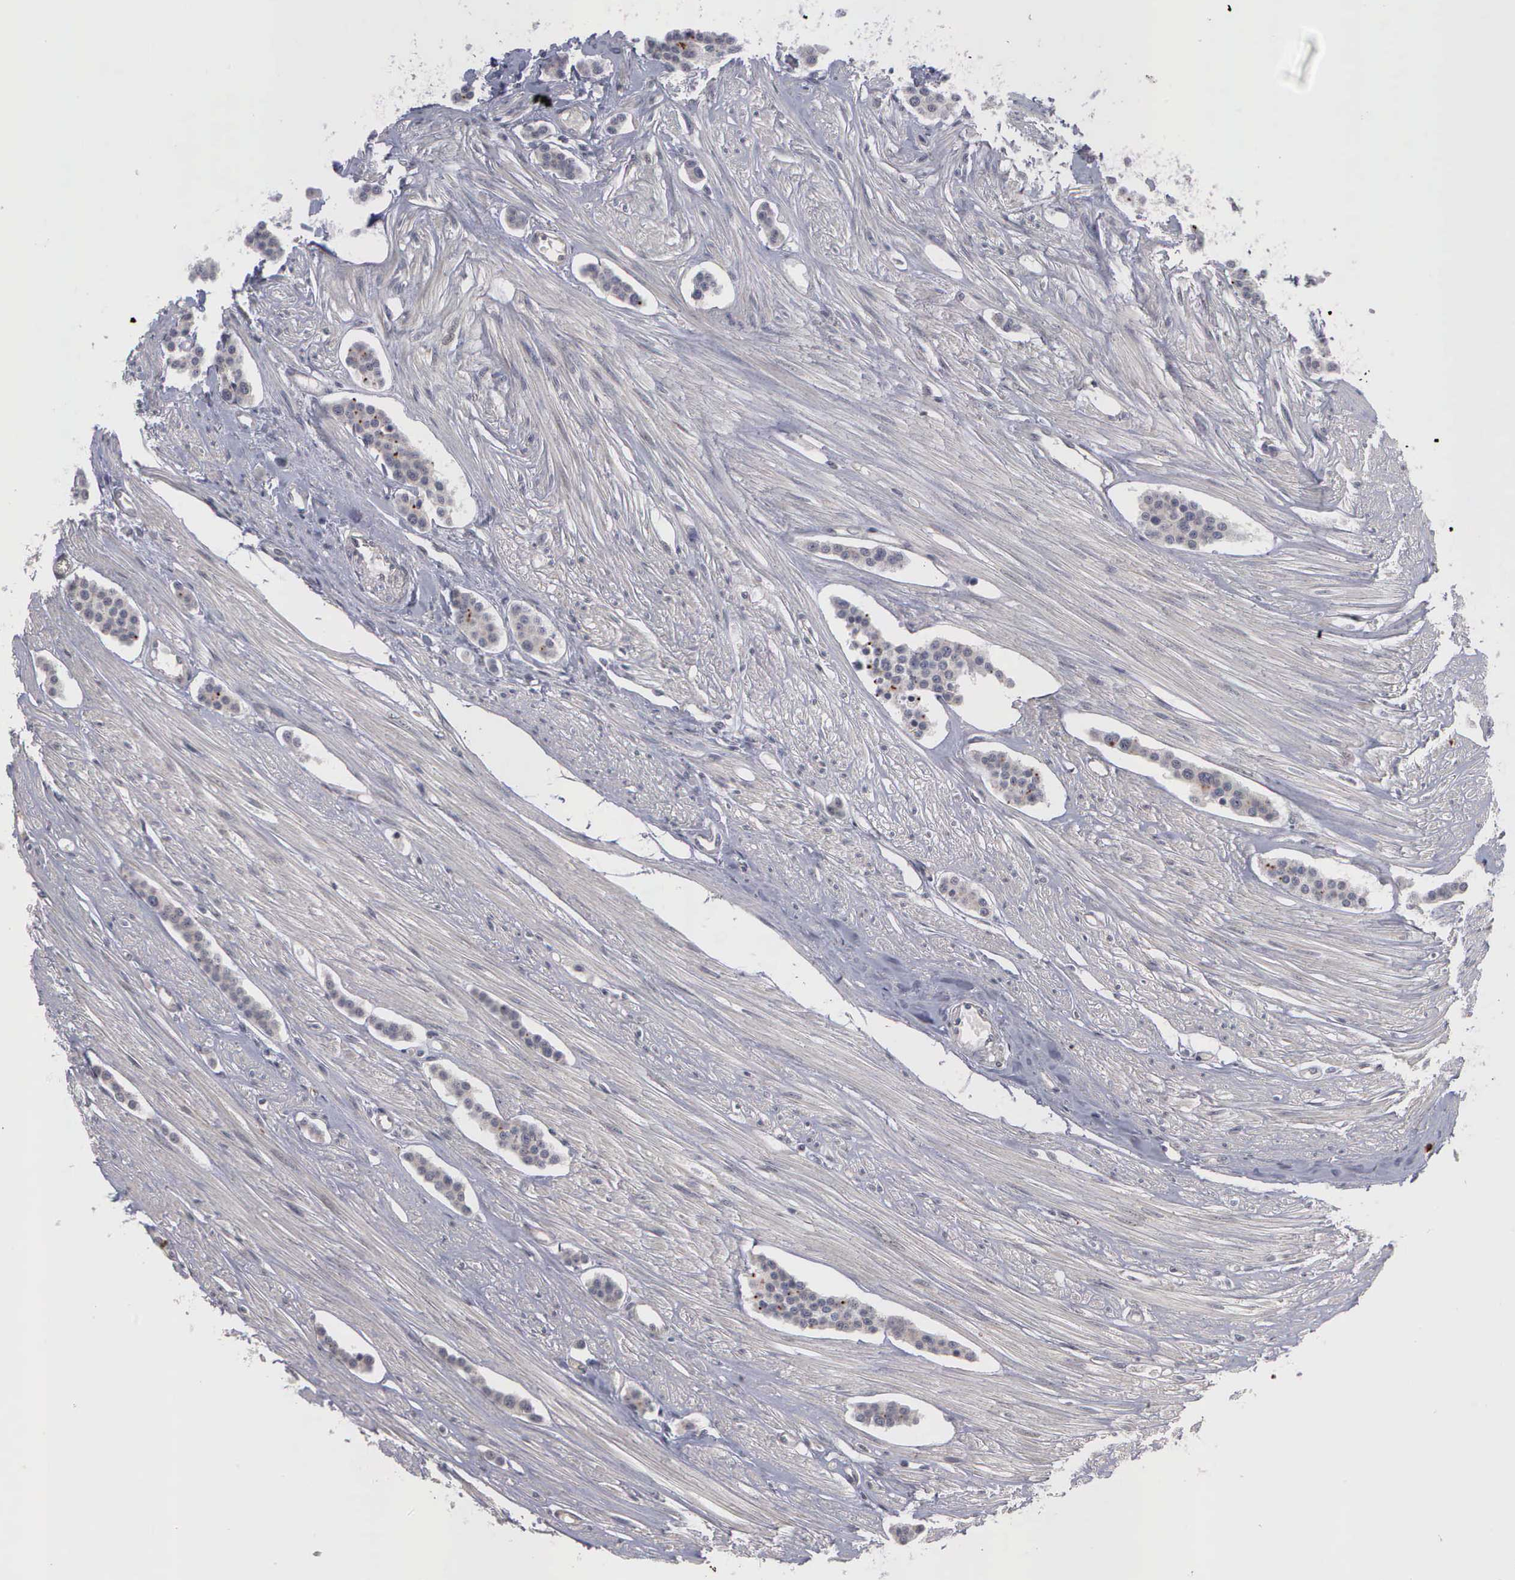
{"staining": {"intensity": "negative", "quantity": "none", "location": "none"}, "tissue": "carcinoid", "cell_type": "Tumor cells", "image_type": "cancer", "snomed": [{"axis": "morphology", "description": "Carcinoid, malignant, NOS"}, {"axis": "topography", "description": "Small intestine"}], "caption": "This is a image of IHC staining of carcinoid (malignant), which shows no staining in tumor cells. The staining is performed using DAB brown chromogen with nuclei counter-stained in using hematoxylin.", "gene": "MMP9", "patient": {"sex": "male", "age": 60}}